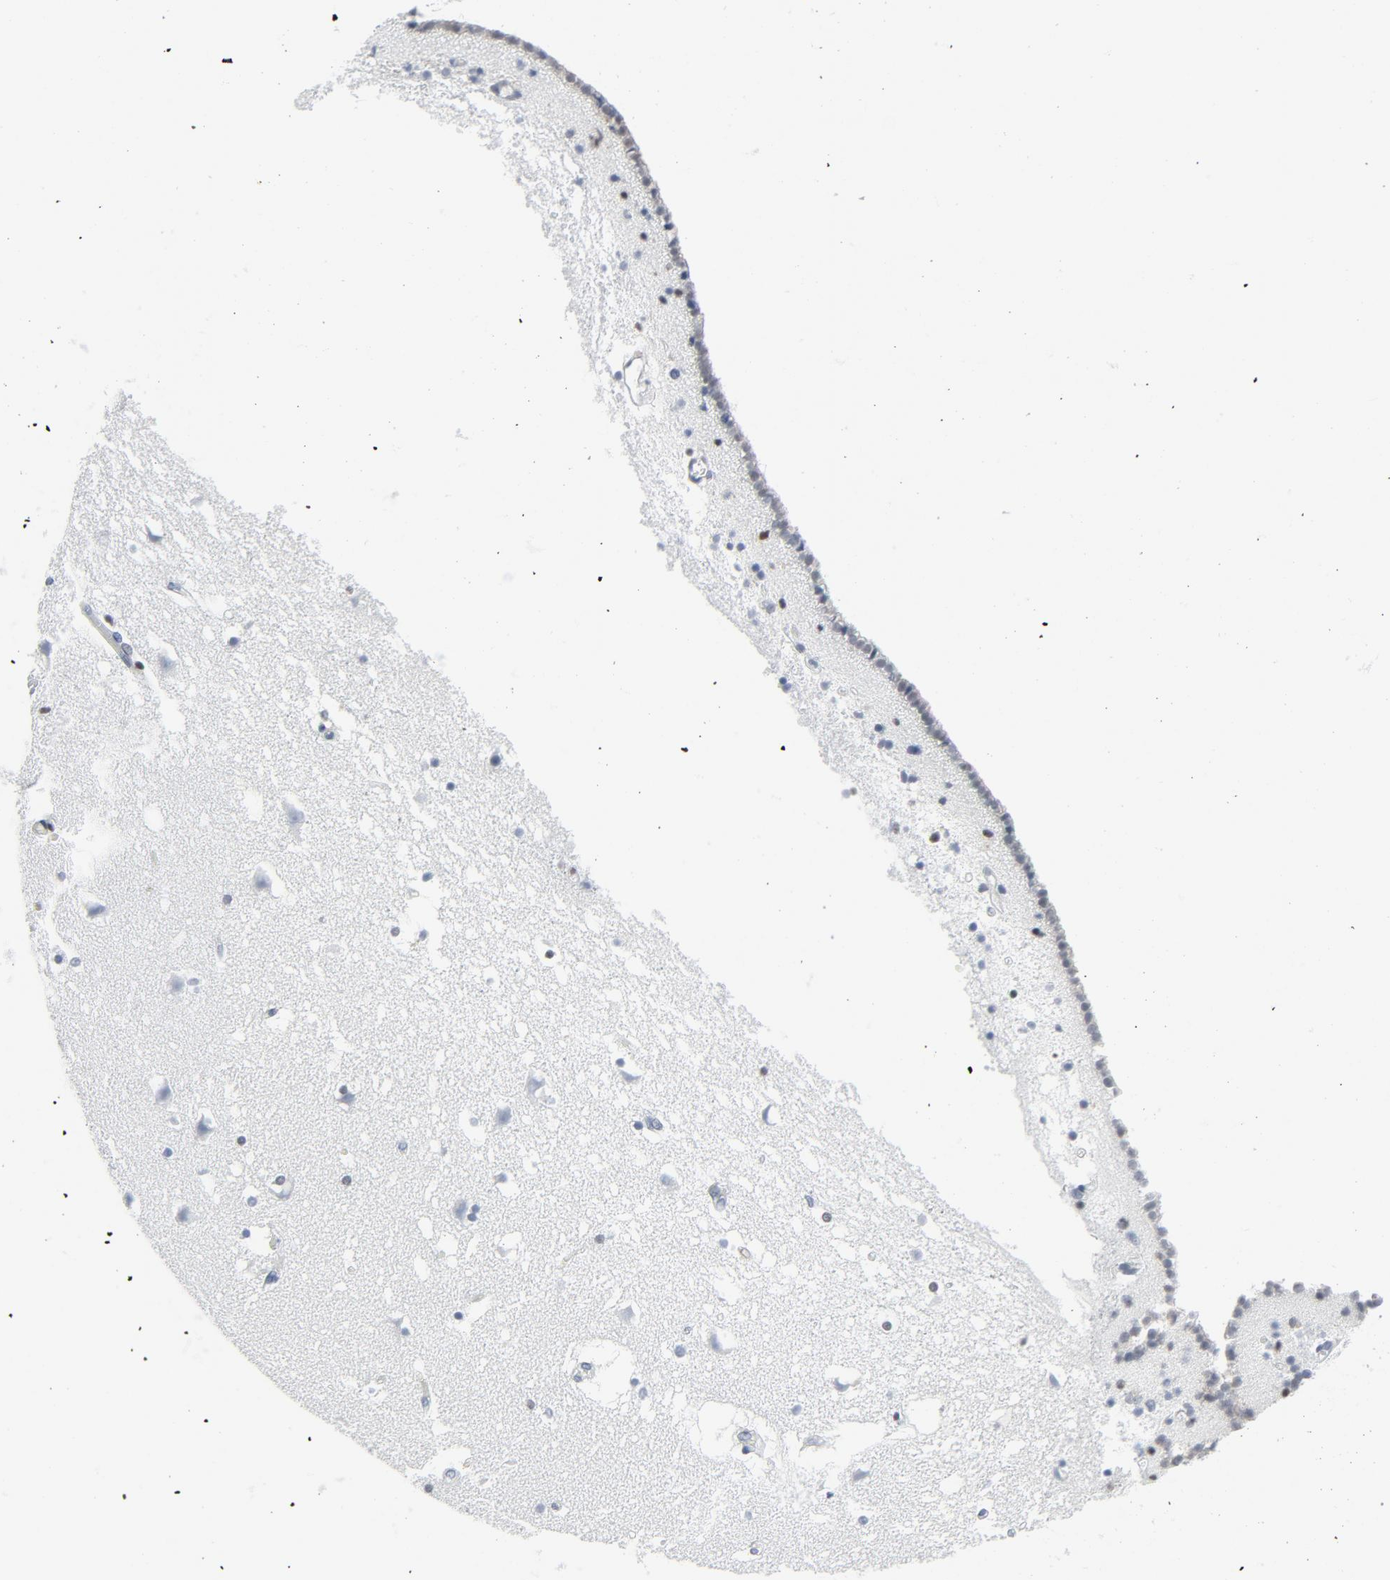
{"staining": {"intensity": "negative", "quantity": "none", "location": "none"}, "tissue": "caudate", "cell_type": "Glial cells", "image_type": "normal", "snomed": [{"axis": "morphology", "description": "Normal tissue, NOS"}, {"axis": "topography", "description": "Lateral ventricle wall"}], "caption": "Immunohistochemistry photomicrograph of unremarkable human caudate stained for a protein (brown), which reveals no staining in glial cells.", "gene": "STAT5A", "patient": {"sex": "male", "age": 45}}